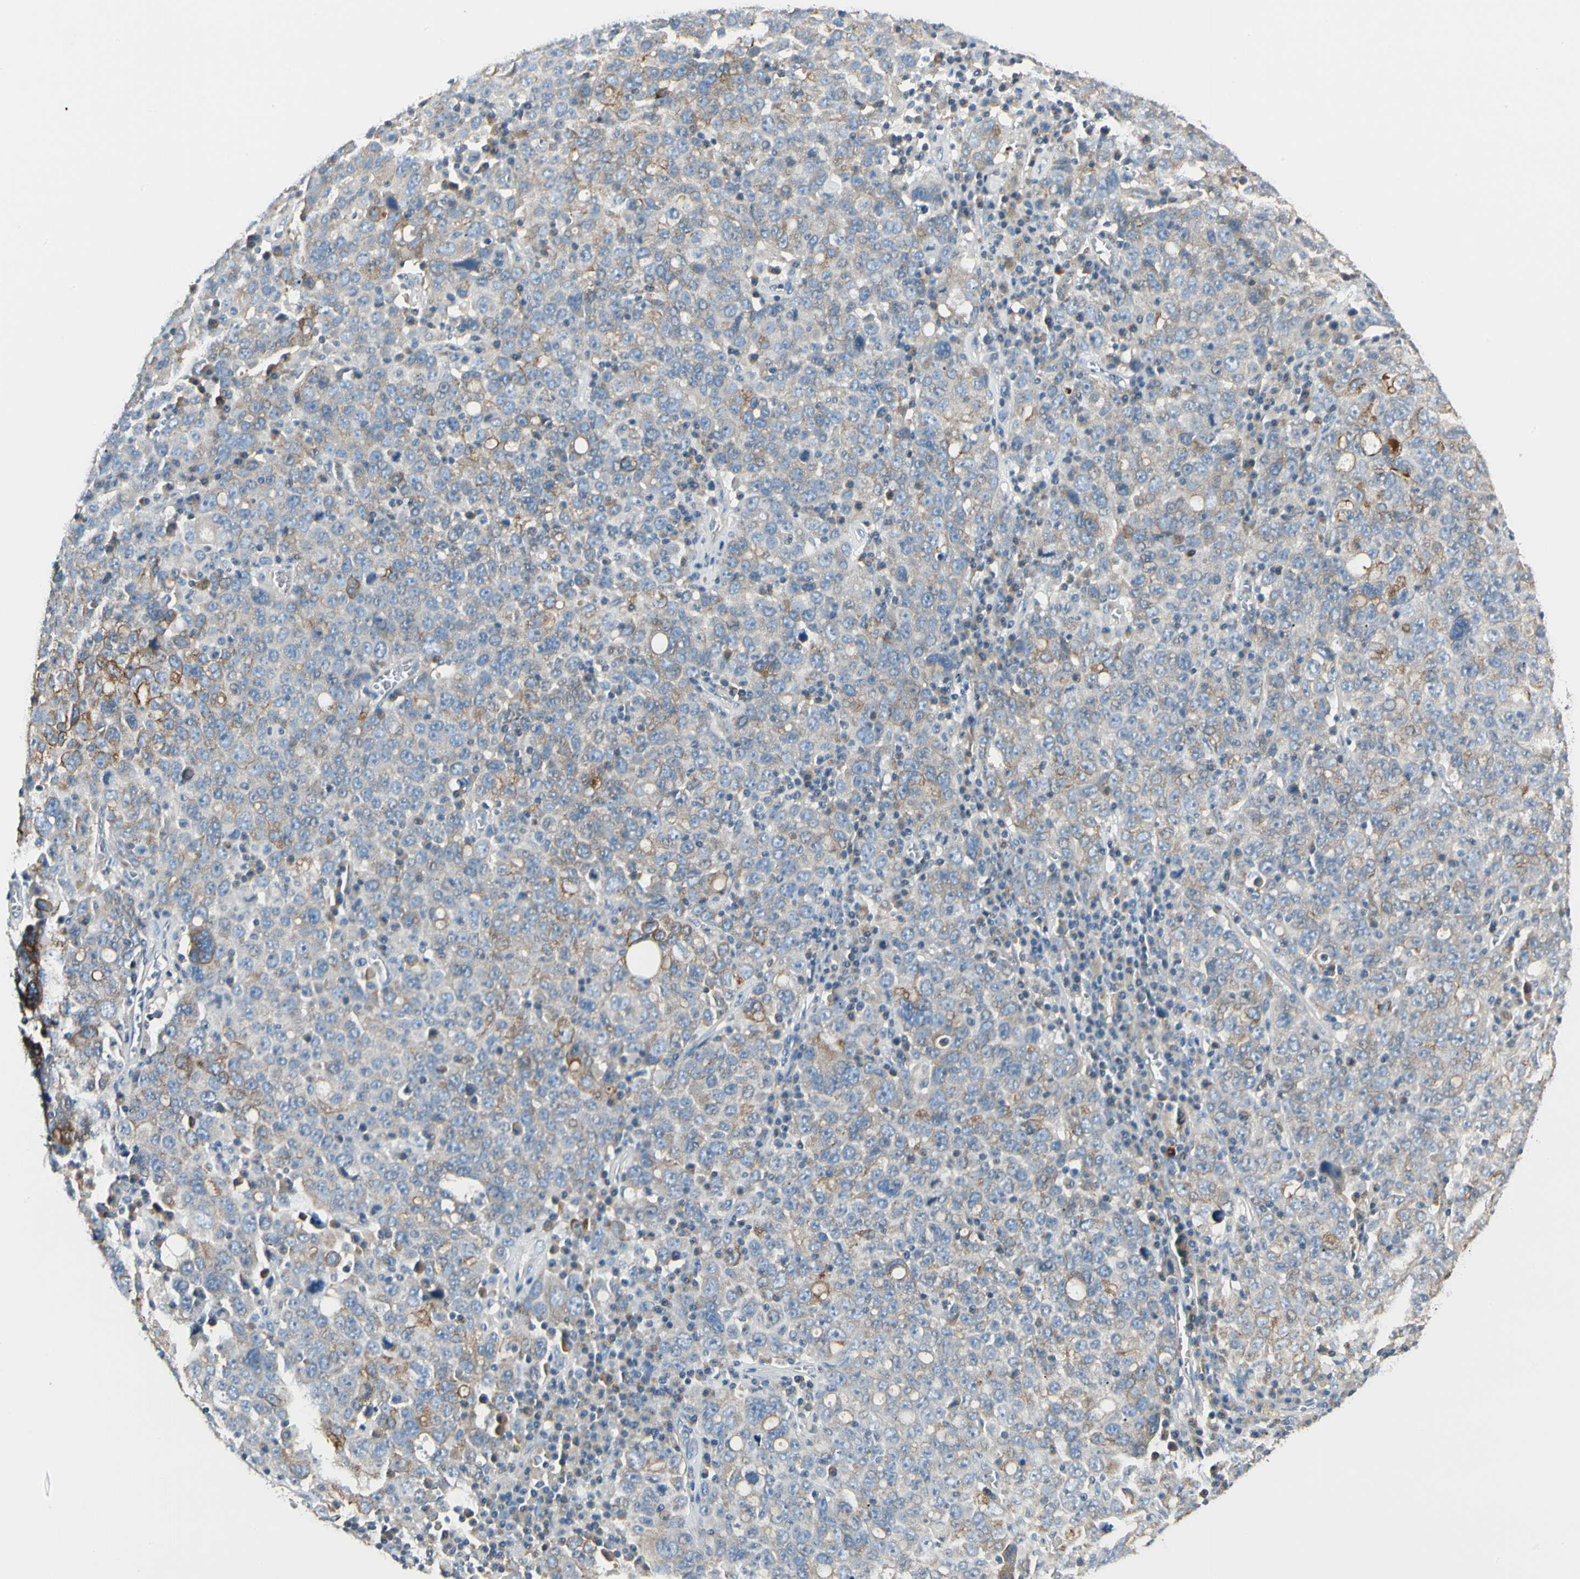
{"staining": {"intensity": "weak", "quantity": "25%-75%", "location": "cytoplasmic/membranous"}, "tissue": "ovarian cancer", "cell_type": "Tumor cells", "image_type": "cancer", "snomed": [{"axis": "morphology", "description": "Carcinoma, endometroid"}, {"axis": "topography", "description": "Ovary"}], "caption": "DAB immunohistochemical staining of human ovarian cancer (endometroid carcinoma) exhibits weak cytoplasmic/membranous protein positivity in about 25%-75% of tumor cells.", "gene": "DUSP12", "patient": {"sex": "female", "age": 62}}